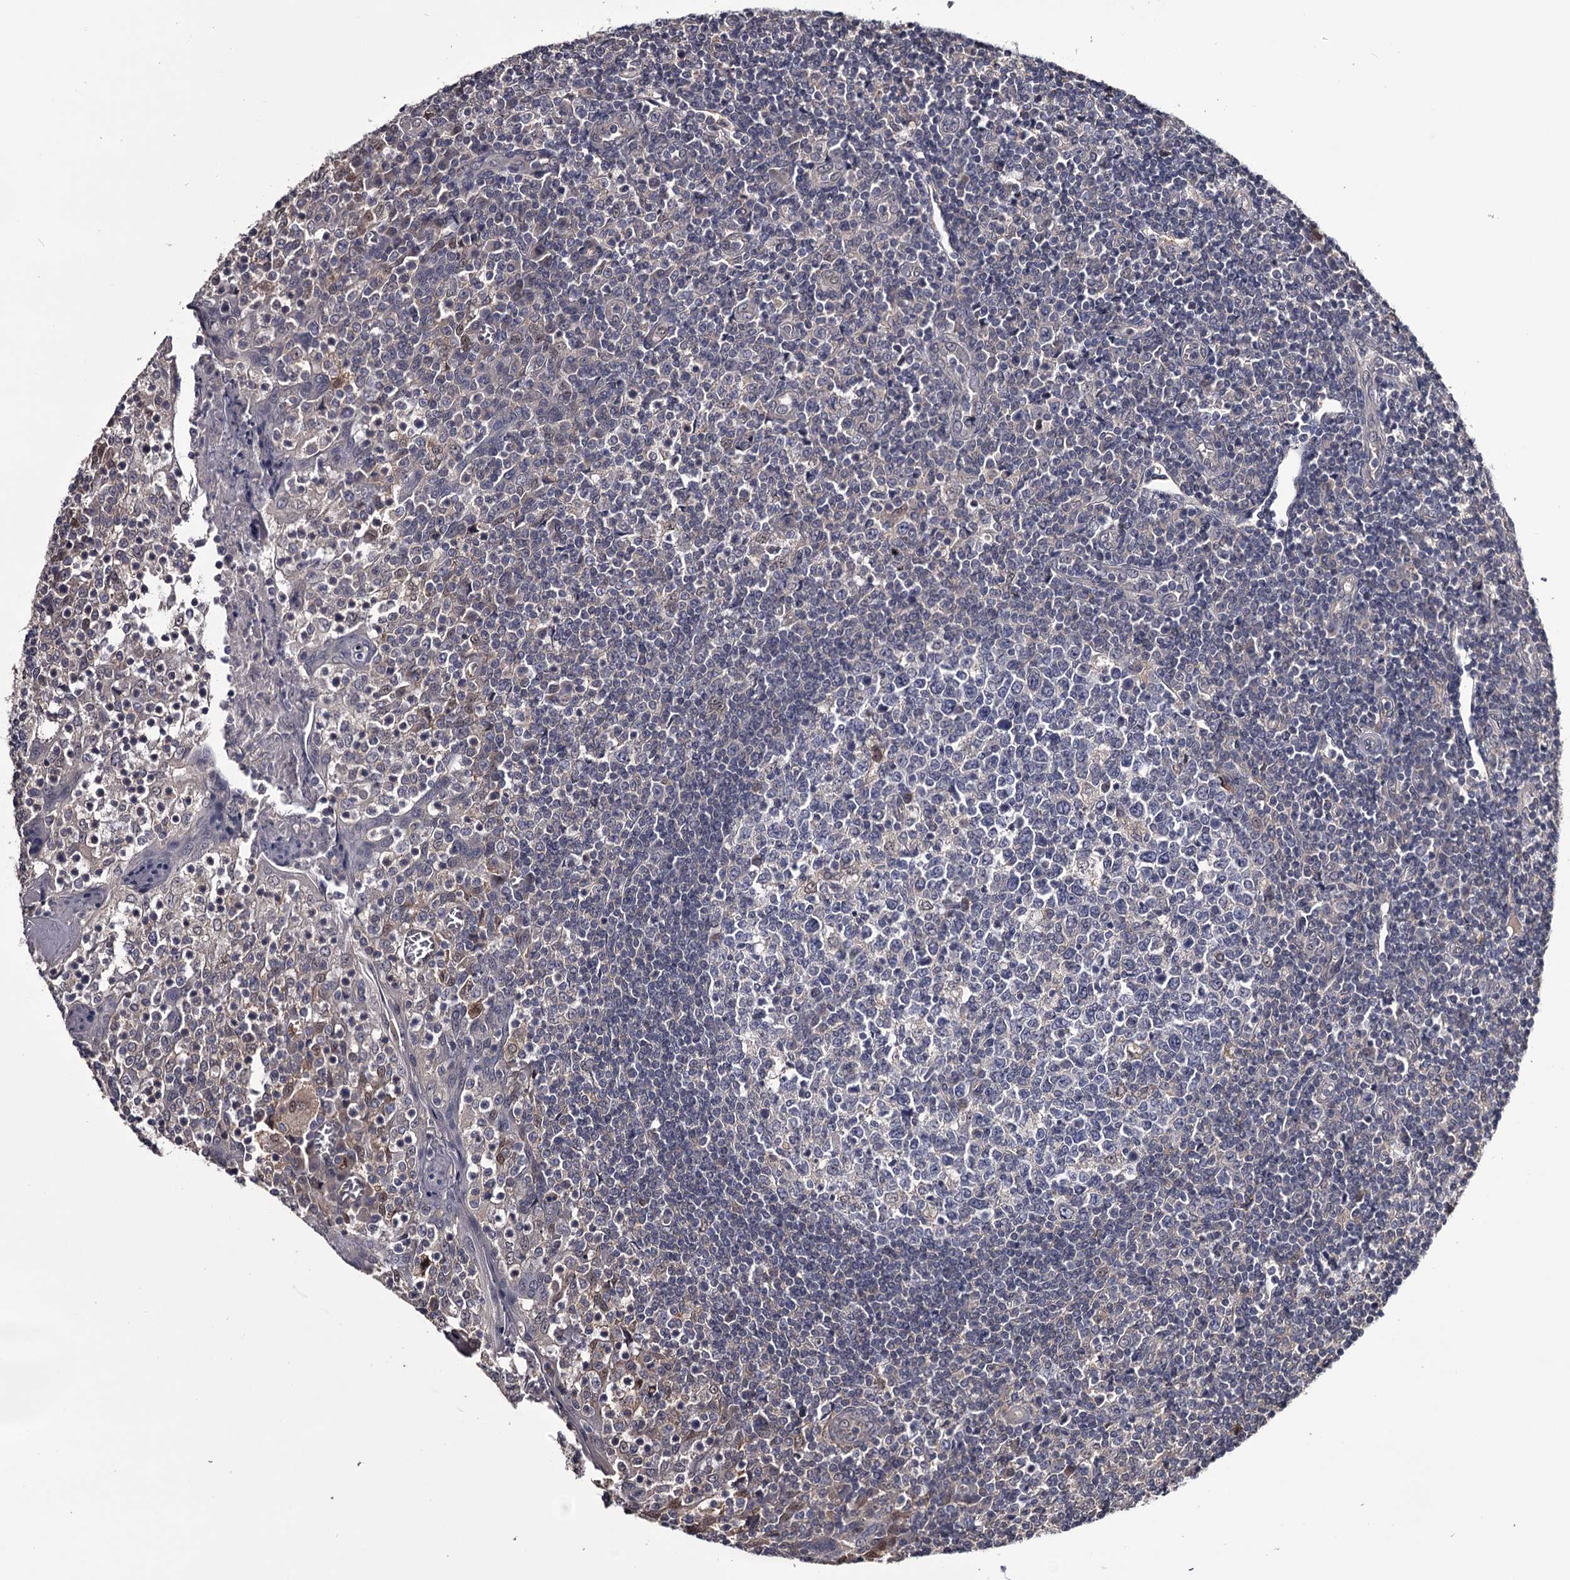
{"staining": {"intensity": "negative", "quantity": "none", "location": "none"}, "tissue": "tonsil", "cell_type": "Germinal center cells", "image_type": "normal", "snomed": [{"axis": "morphology", "description": "Normal tissue, NOS"}, {"axis": "topography", "description": "Tonsil"}], "caption": "The photomicrograph exhibits no significant staining in germinal center cells of tonsil.", "gene": "GSTO1", "patient": {"sex": "female", "age": 19}}